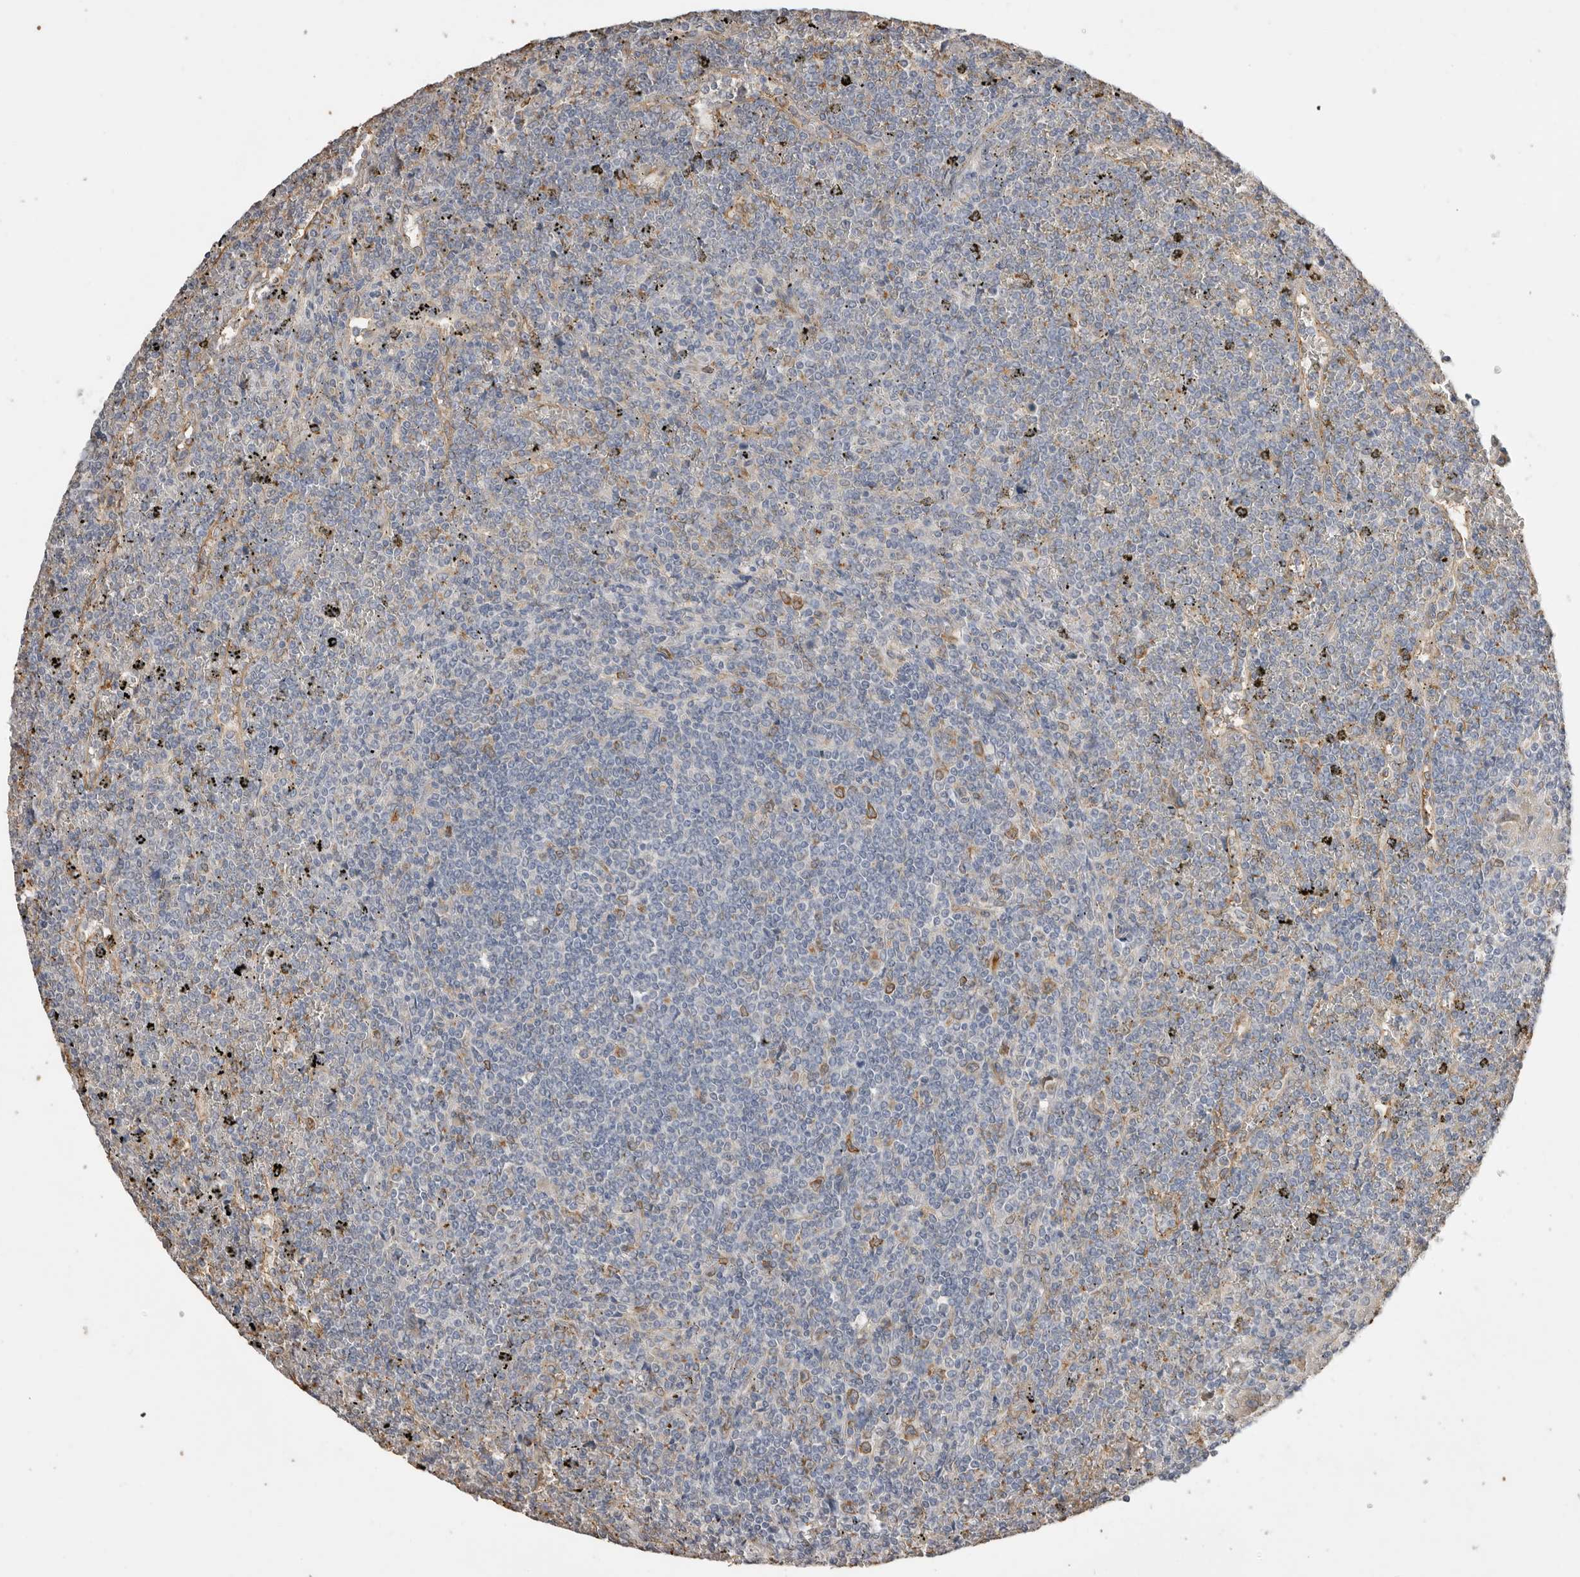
{"staining": {"intensity": "negative", "quantity": "none", "location": "none"}, "tissue": "lymphoma", "cell_type": "Tumor cells", "image_type": "cancer", "snomed": [{"axis": "morphology", "description": "Malignant lymphoma, non-Hodgkin's type, Low grade"}, {"axis": "topography", "description": "Spleen"}], "caption": "This micrograph is of low-grade malignant lymphoma, non-Hodgkin's type stained with IHC to label a protein in brown with the nuclei are counter-stained blue. There is no staining in tumor cells.", "gene": "IL27", "patient": {"sex": "female", "age": 19}}